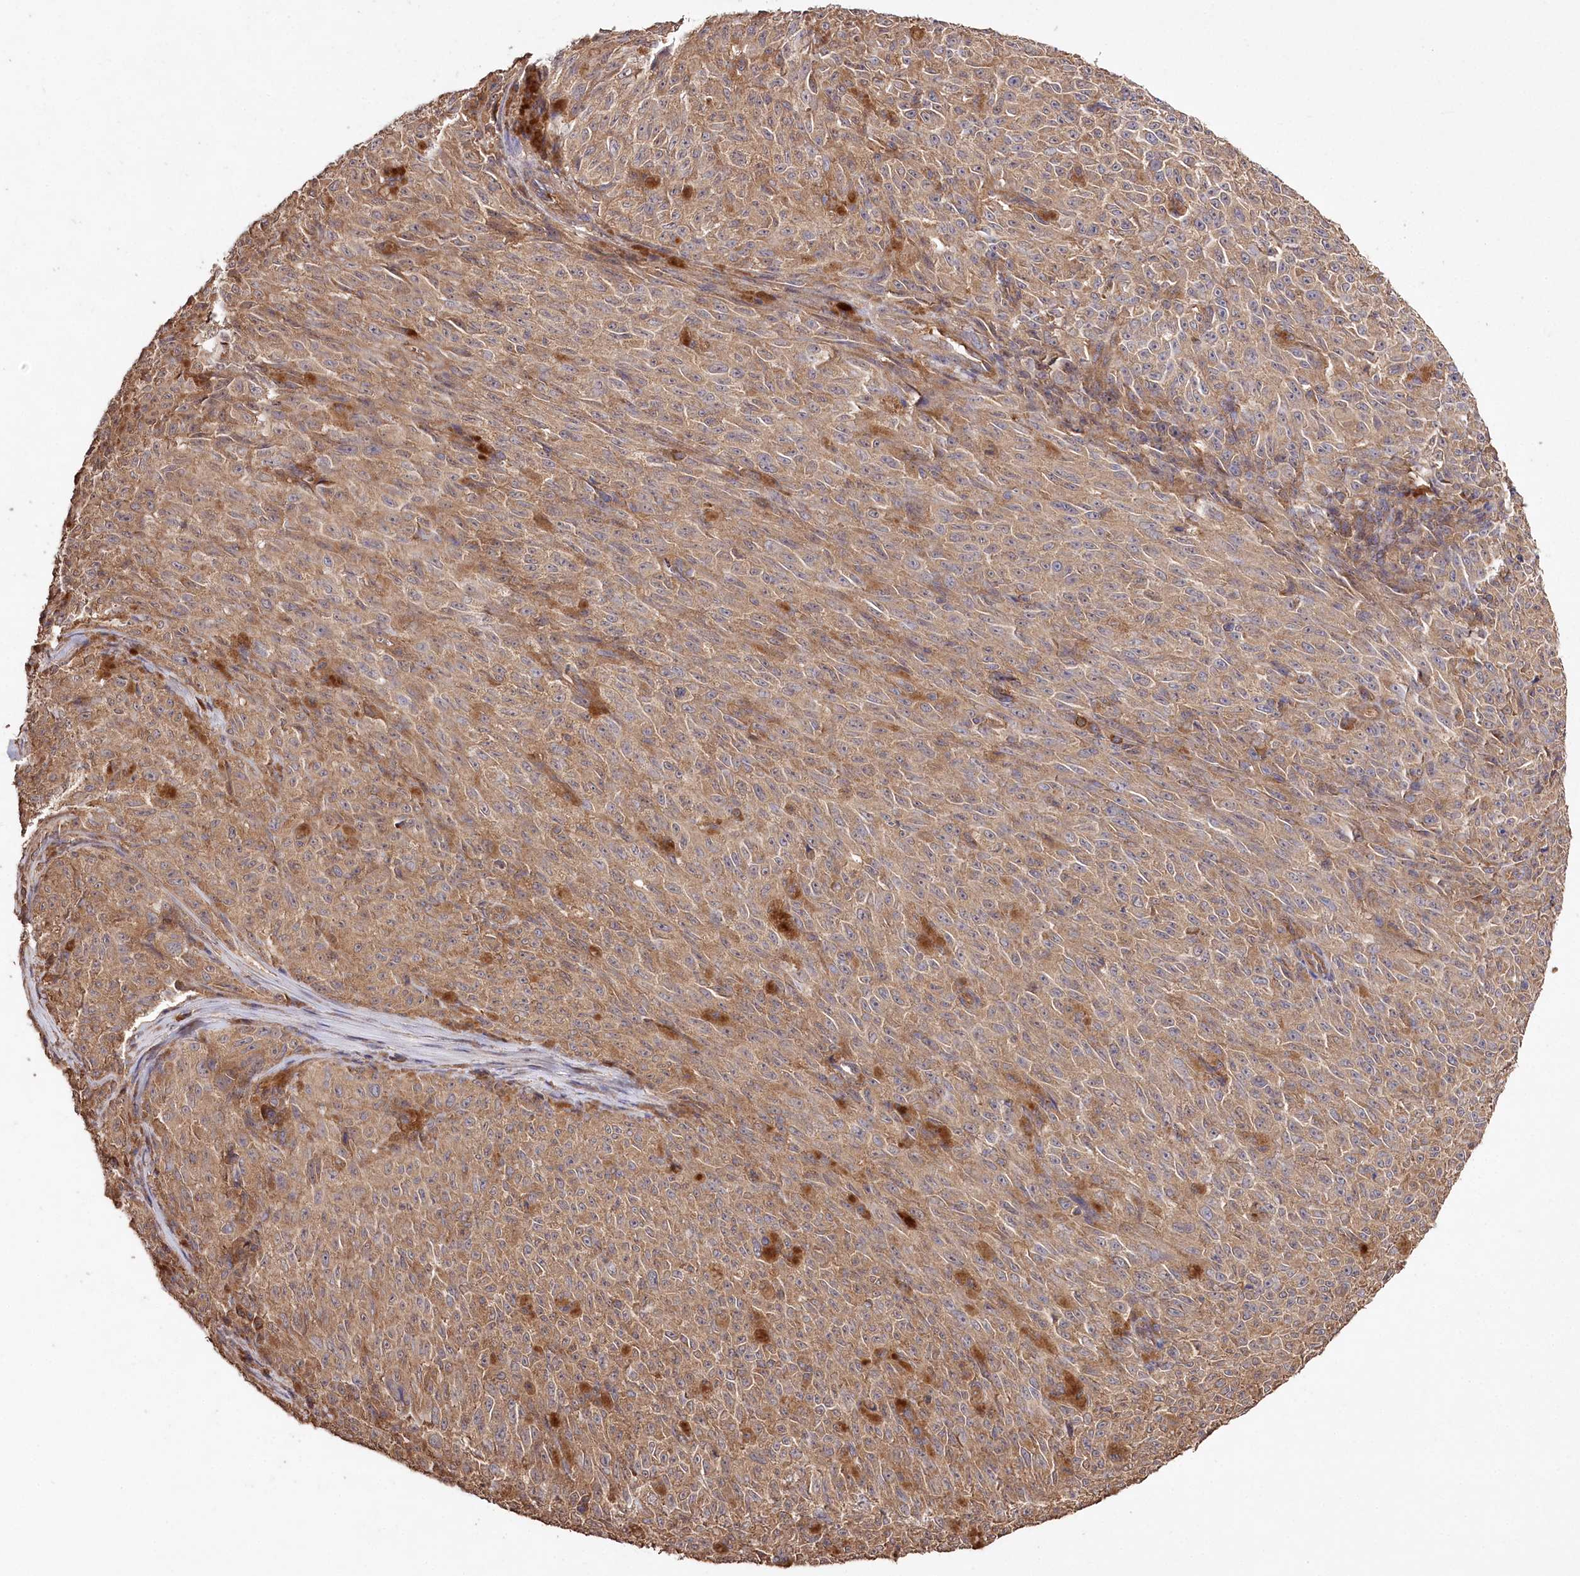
{"staining": {"intensity": "moderate", "quantity": ">75%", "location": "cytoplasmic/membranous"}, "tissue": "melanoma", "cell_type": "Tumor cells", "image_type": "cancer", "snomed": [{"axis": "morphology", "description": "Malignant melanoma, NOS"}, {"axis": "topography", "description": "Skin"}], "caption": "This histopathology image exhibits immunohistochemistry staining of malignant melanoma, with medium moderate cytoplasmic/membranous expression in approximately >75% of tumor cells.", "gene": "PRSS53", "patient": {"sex": "female", "age": 82}}